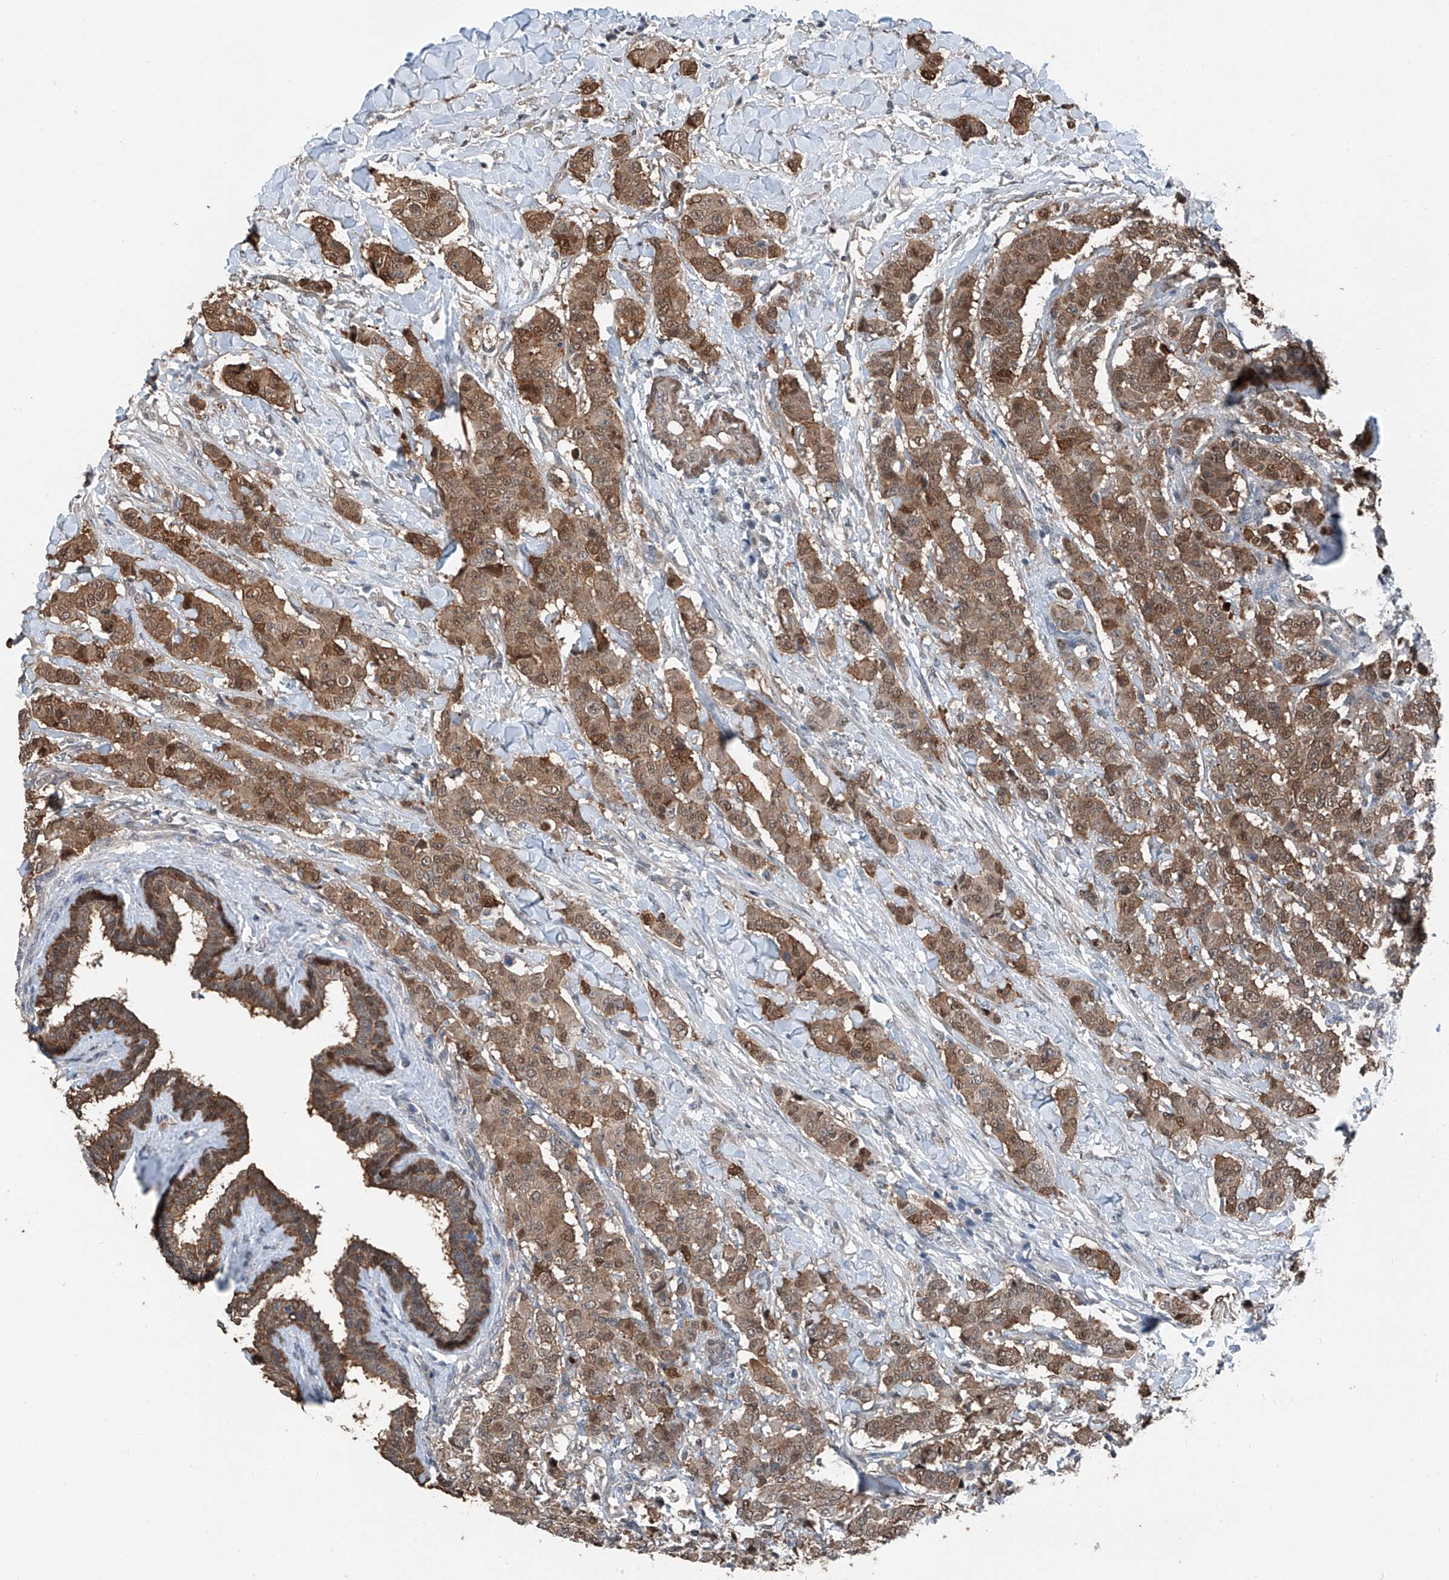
{"staining": {"intensity": "moderate", "quantity": ">75%", "location": "cytoplasmic/membranous,nuclear"}, "tissue": "breast cancer", "cell_type": "Tumor cells", "image_type": "cancer", "snomed": [{"axis": "morphology", "description": "Duct carcinoma"}, {"axis": "topography", "description": "Breast"}], "caption": "There is medium levels of moderate cytoplasmic/membranous and nuclear positivity in tumor cells of breast cancer (invasive ductal carcinoma), as demonstrated by immunohistochemical staining (brown color).", "gene": "HSPA6", "patient": {"sex": "female", "age": 40}}